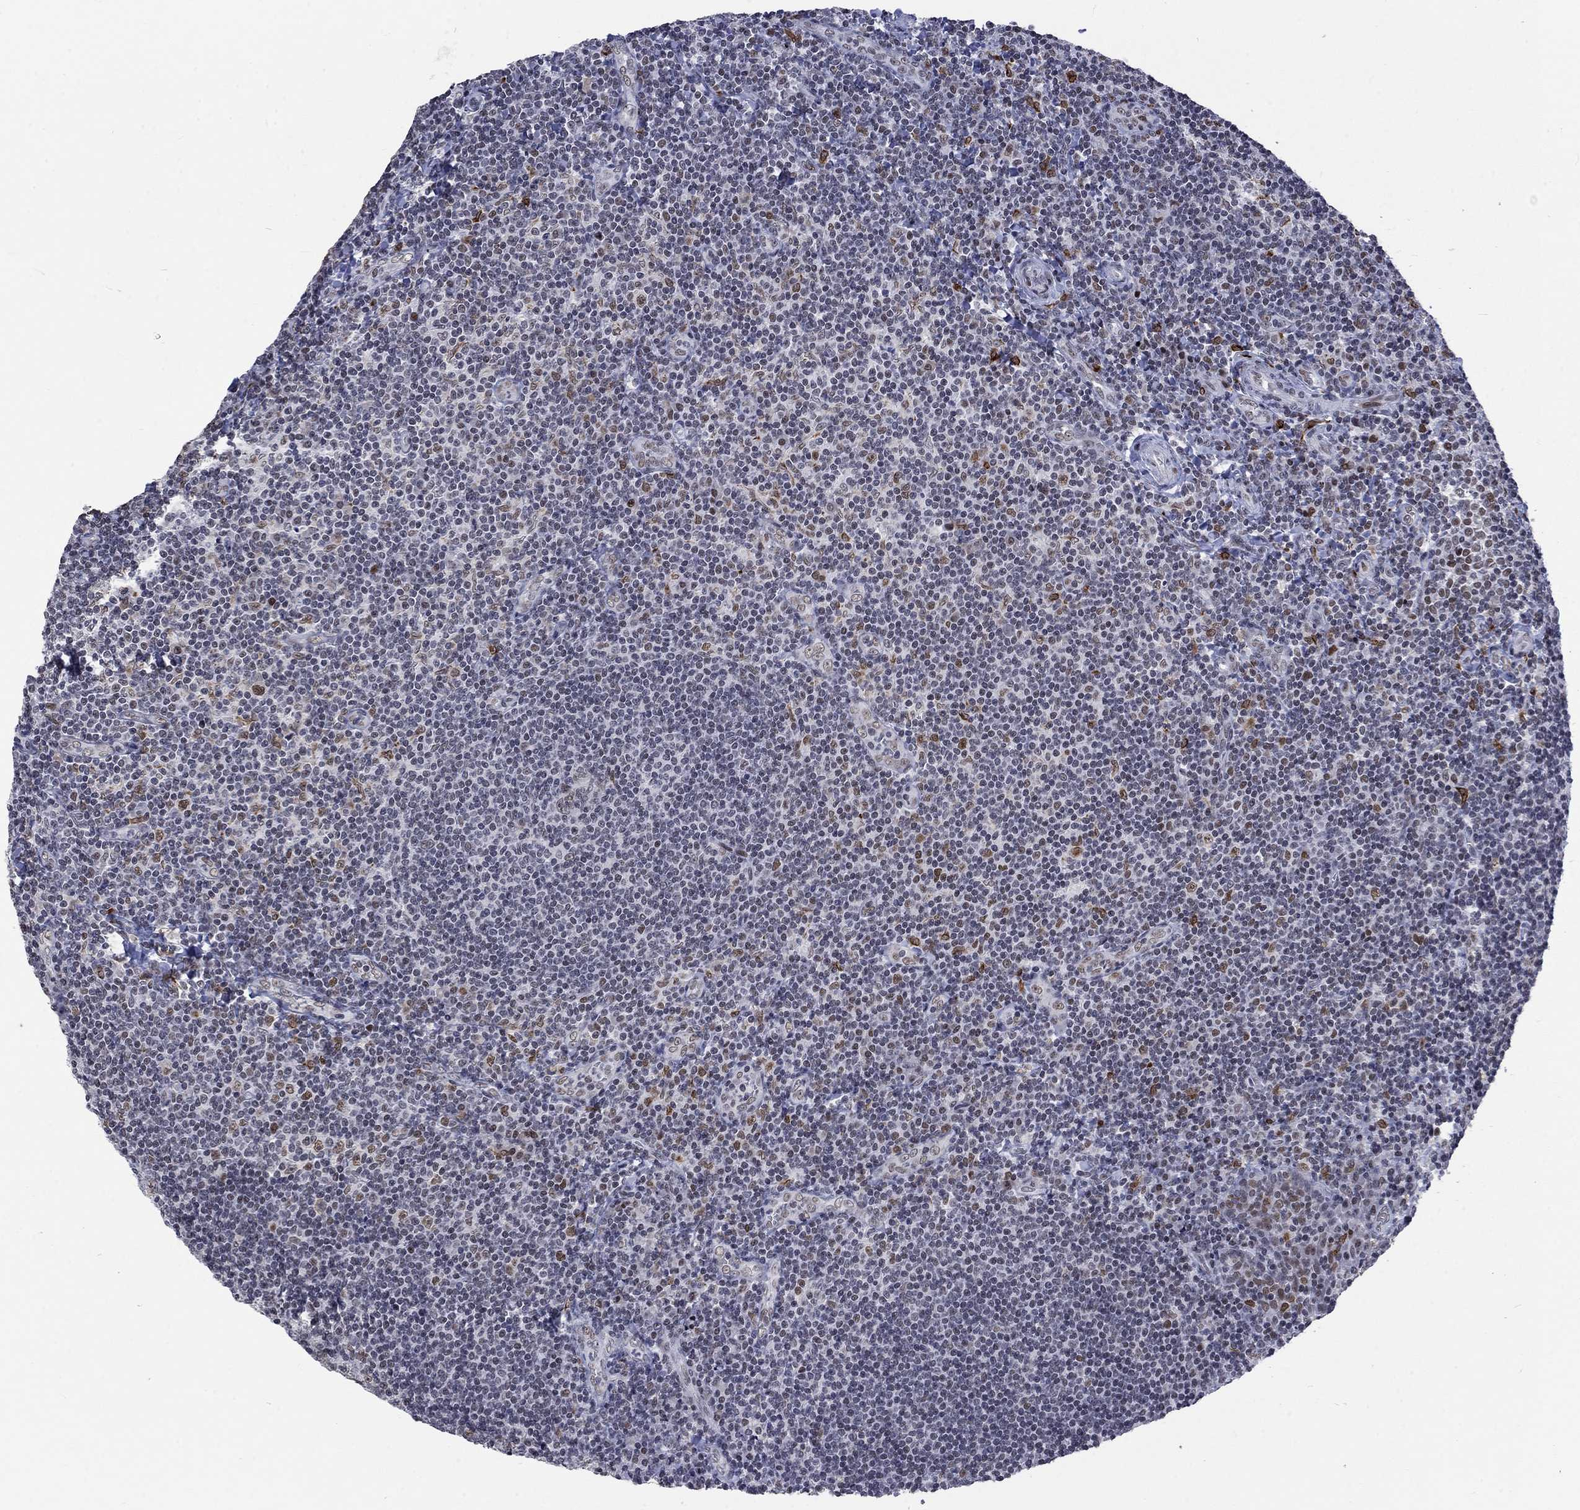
{"staining": {"intensity": "moderate", "quantity": "<25%", "location": "nuclear"}, "tissue": "tonsil", "cell_type": "Germinal center cells", "image_type": "normal", "snomed": [{"axis": "morphology", "description": "Normal tissue, NOS"}, {"axis": "morphology", "description": "Inflammation, NOS"}, {"axis": "topography", "description": "Tonsil"}], "caption": "Brown immunohistochemical staining in unremarkable human tonsil shows moderate nuclear expression in approximately <25% of germinal center cells.", "gene": "HCFC1", "patient": {"sex": "female", "age": 31}}